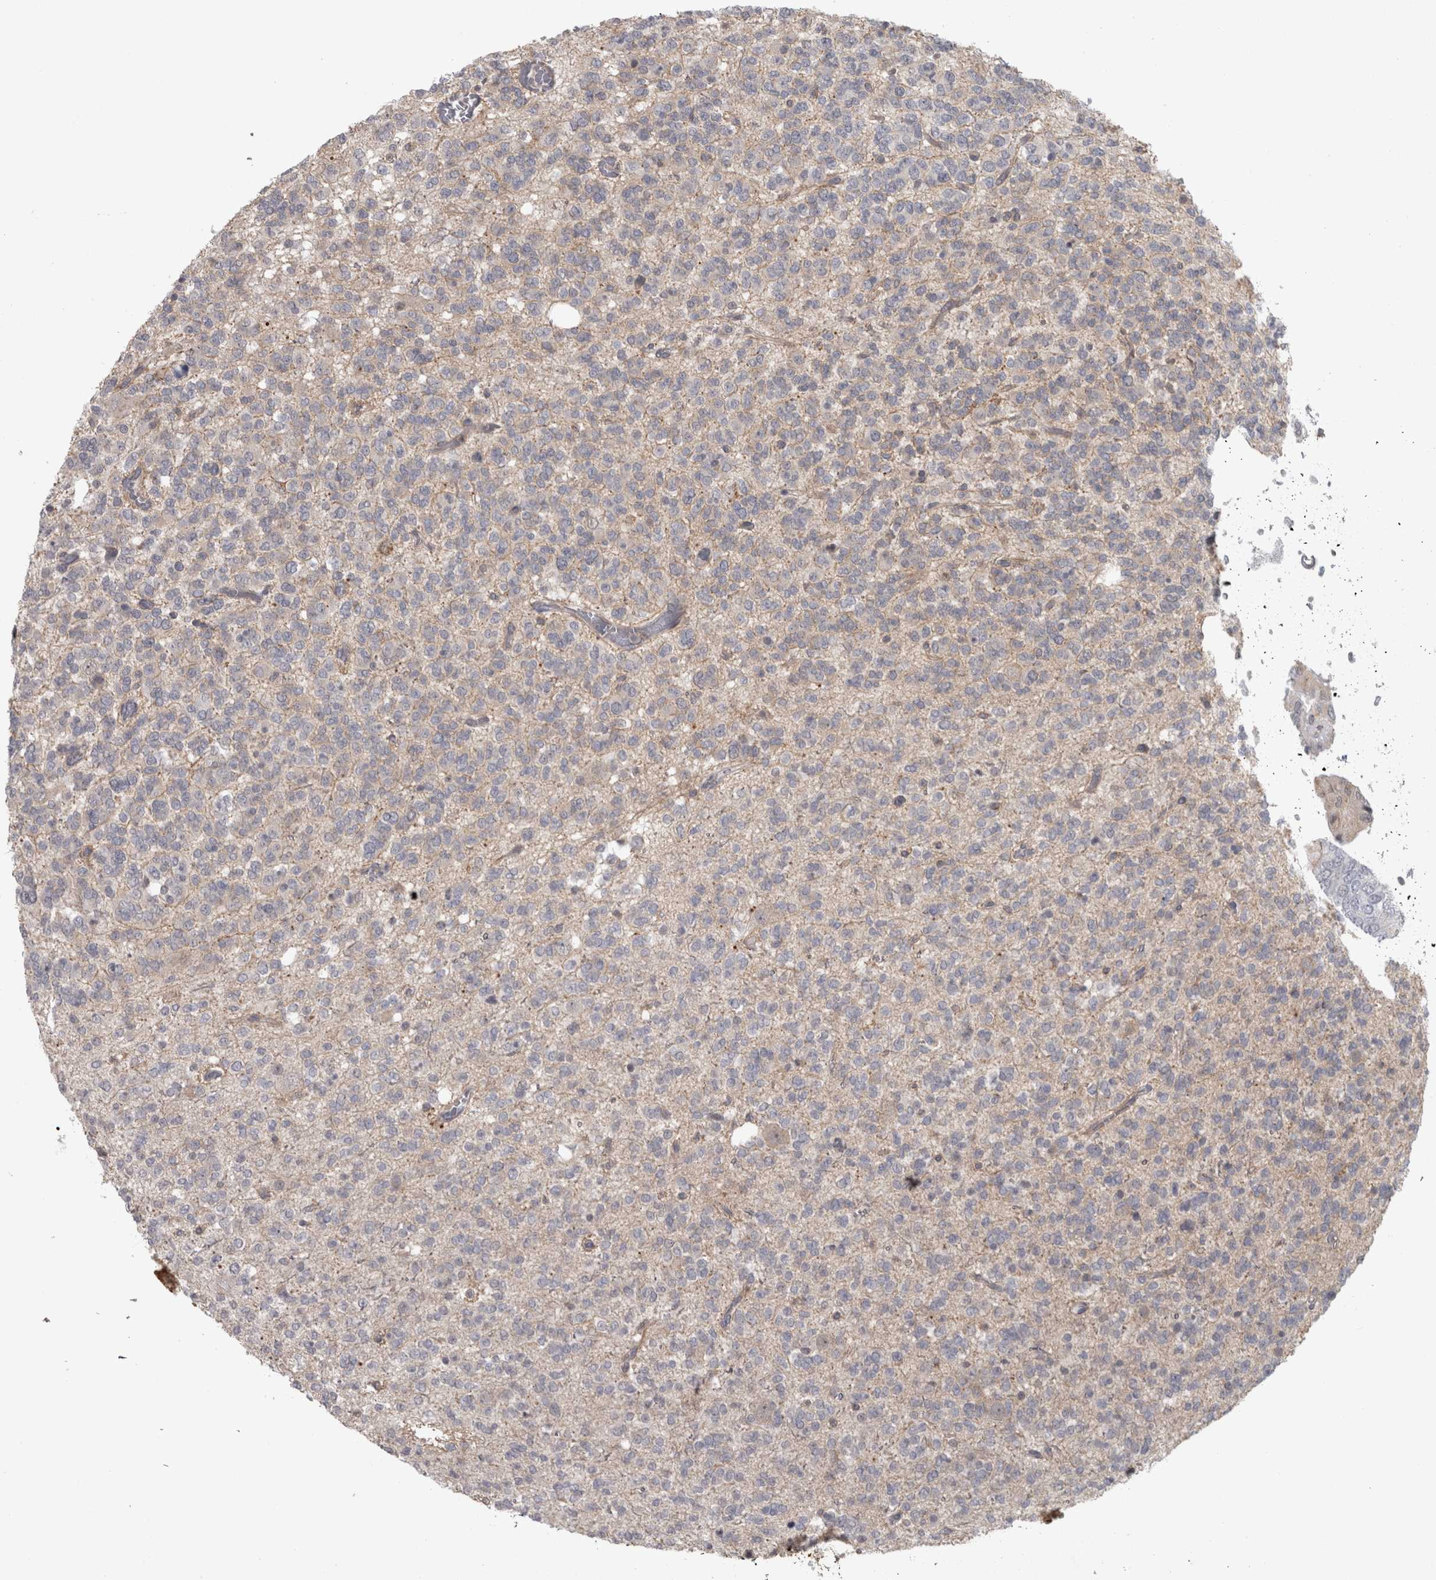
{"staining": {"intensity": "negative", "quantity": "none", "location": "none"}, "tissue": "glioma", "cell_type": "Tumor cells", "image_type": "cancer", "snomed": [{"axis": "morphology", "description": "Glioma, malignant, Low grade"}, {"axis": "topography", "description": "Brain"}], "caption": "Immunohistochemical staining of malignant low-grade glioma exhibits no significant expression in tumor cells. (IHC, brightfield microscopy, high magnification).", "gene": "PPP1R12B", "patient": {"sex": "male", "age": 38}}